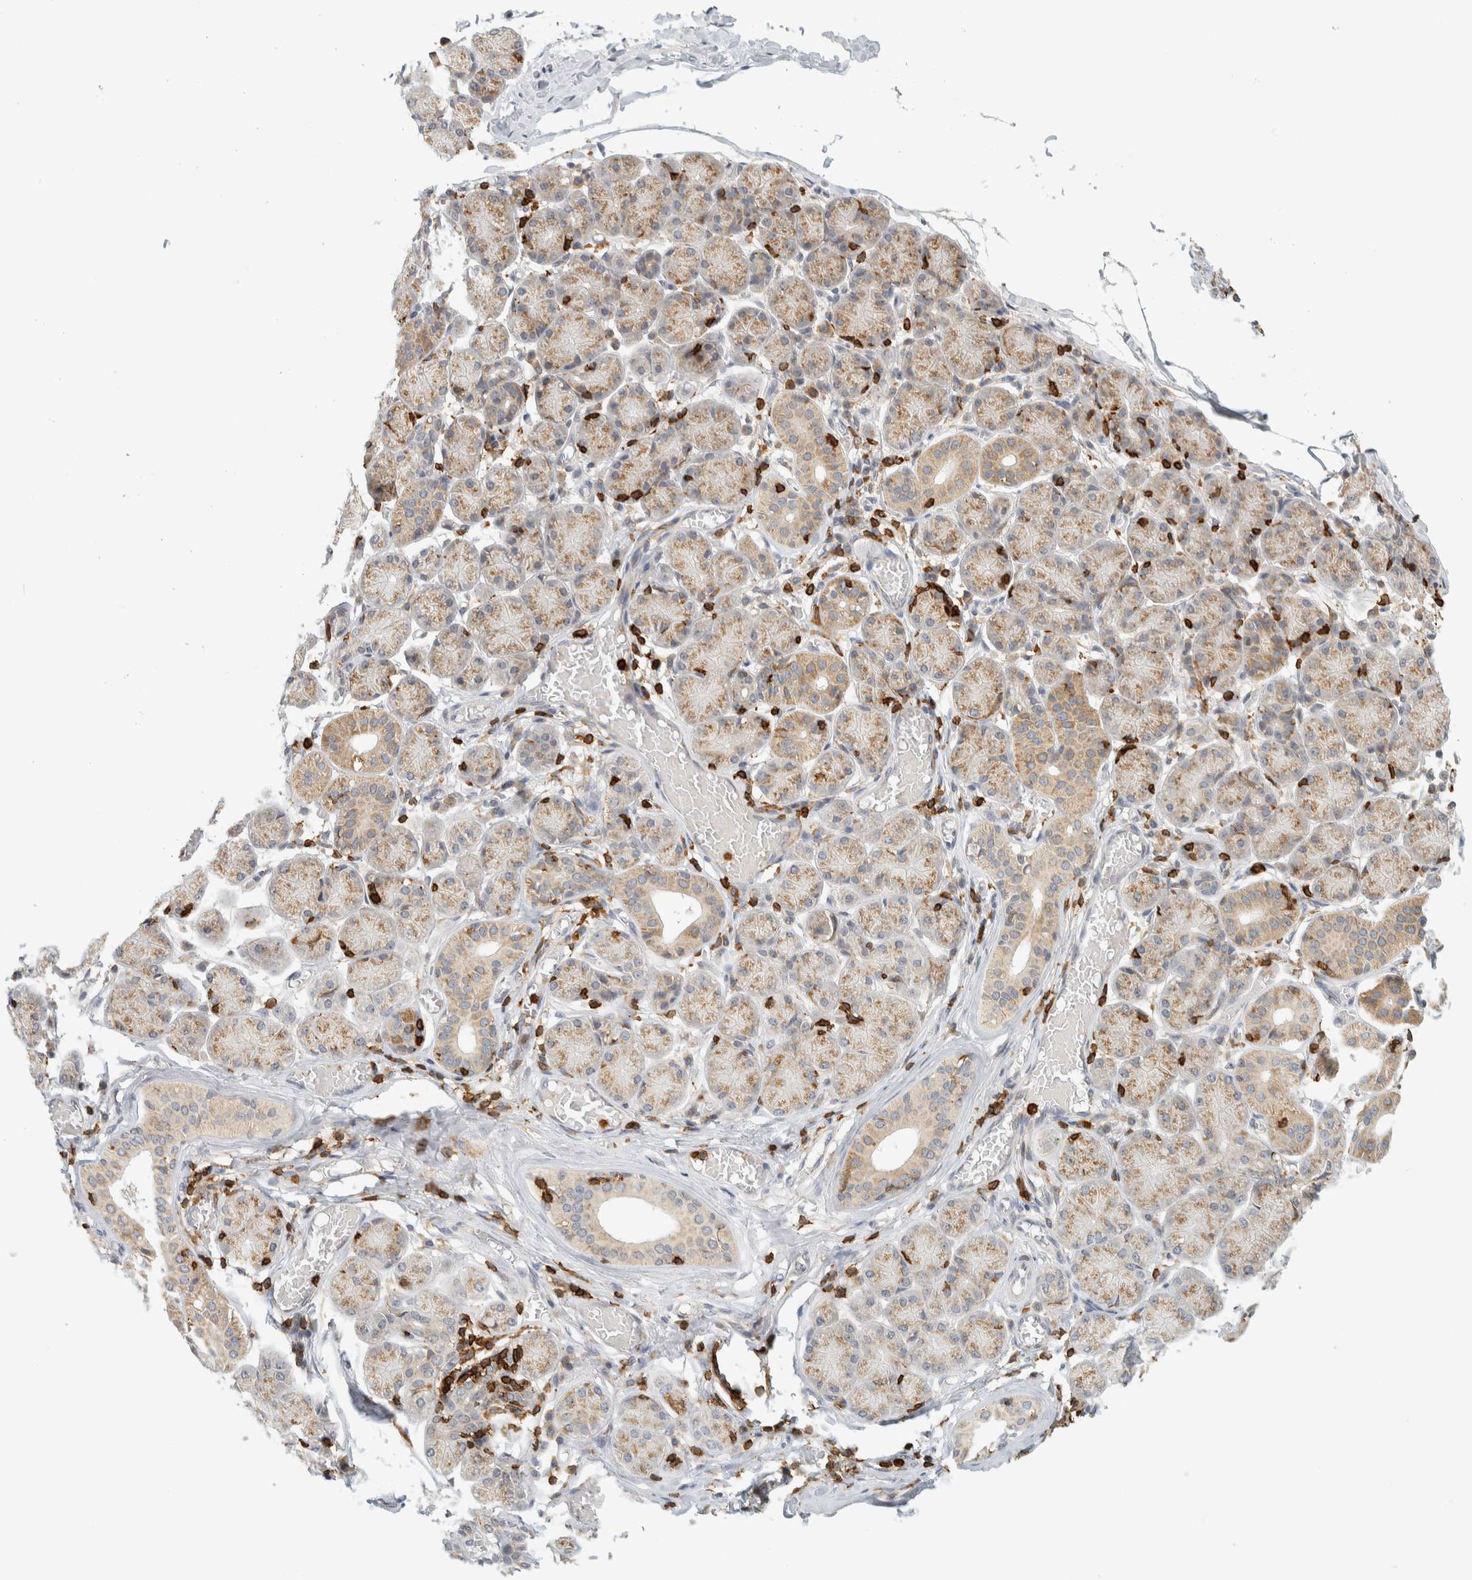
{"staining": {"intensity": "moderate", "quantity": "25%-75%", "location": "cytoplasmic/membranous"}, "tissue": "salivary gland", "cell_type": "Glandular cells", "image_type": "normal", "snomed": [{"axis": "morphology", "description": "Normal tissue, NOS"}, {"axis": "topography", "description": "Salivary gland"}], "caption": "Glandular cells show moderate cytoplasmic/membranous staining in approximately 25%-75% of cells in benign salivary gland.", "gene": "RUNDC1", "patient": {"sex": "female", "age": 24}}